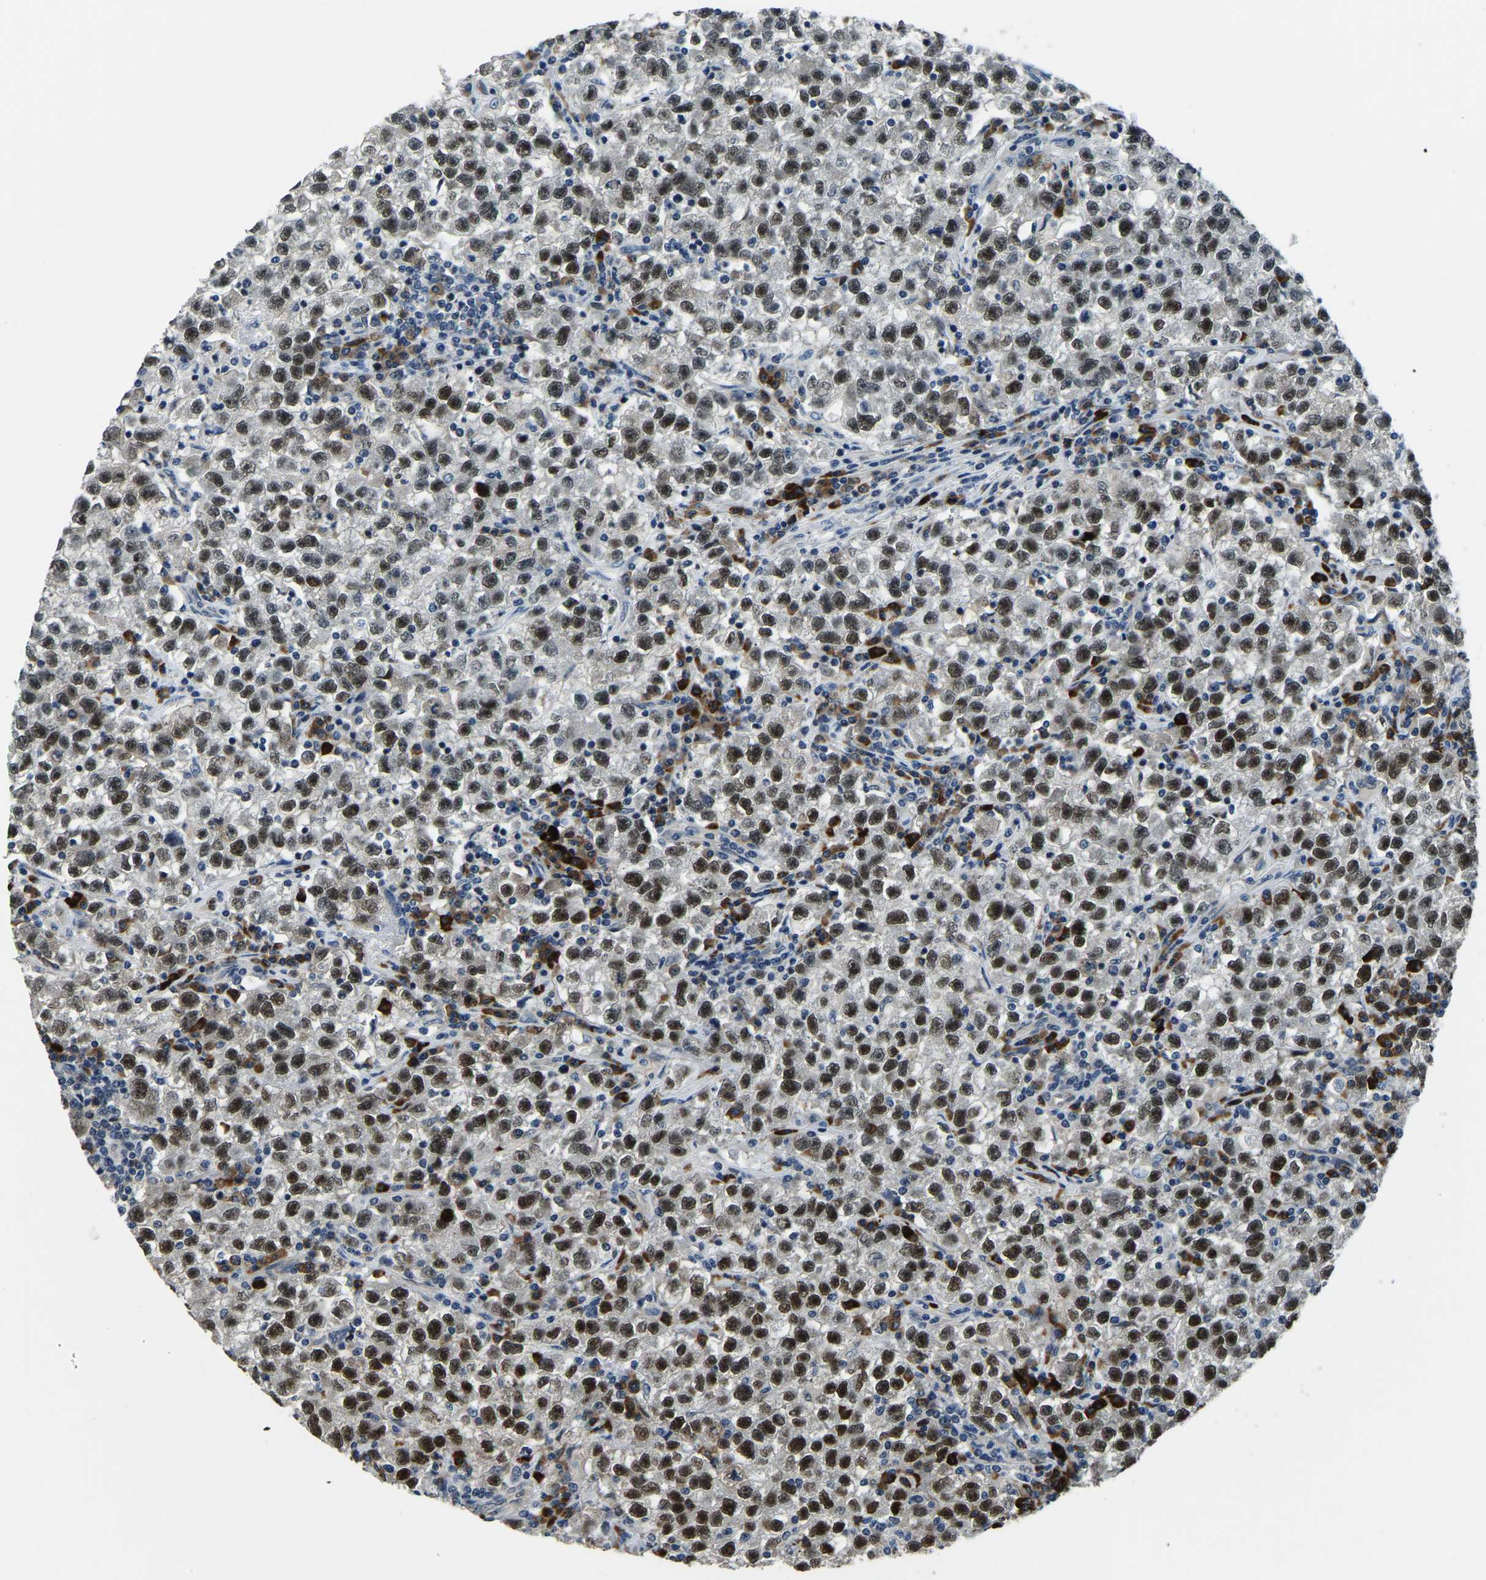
{"staining": {"intensity": "strong", "quantity": ">75%", "location": "nuclear"}, "tissue": "testis cancer", "cell_type": "Tumor cells", "image_type": "cancer", "snomed": [{"axis": "morphology", "description": "Seminoma, NOS"}, {"axis": "topography", "description": "Testis"}], "caption": "Protein staining of testis cancer tissue displays strong nuclear staining in about >75% of tumor cells.", "gene": "ING2", "patient": {"sex": "male", "age": 22}}